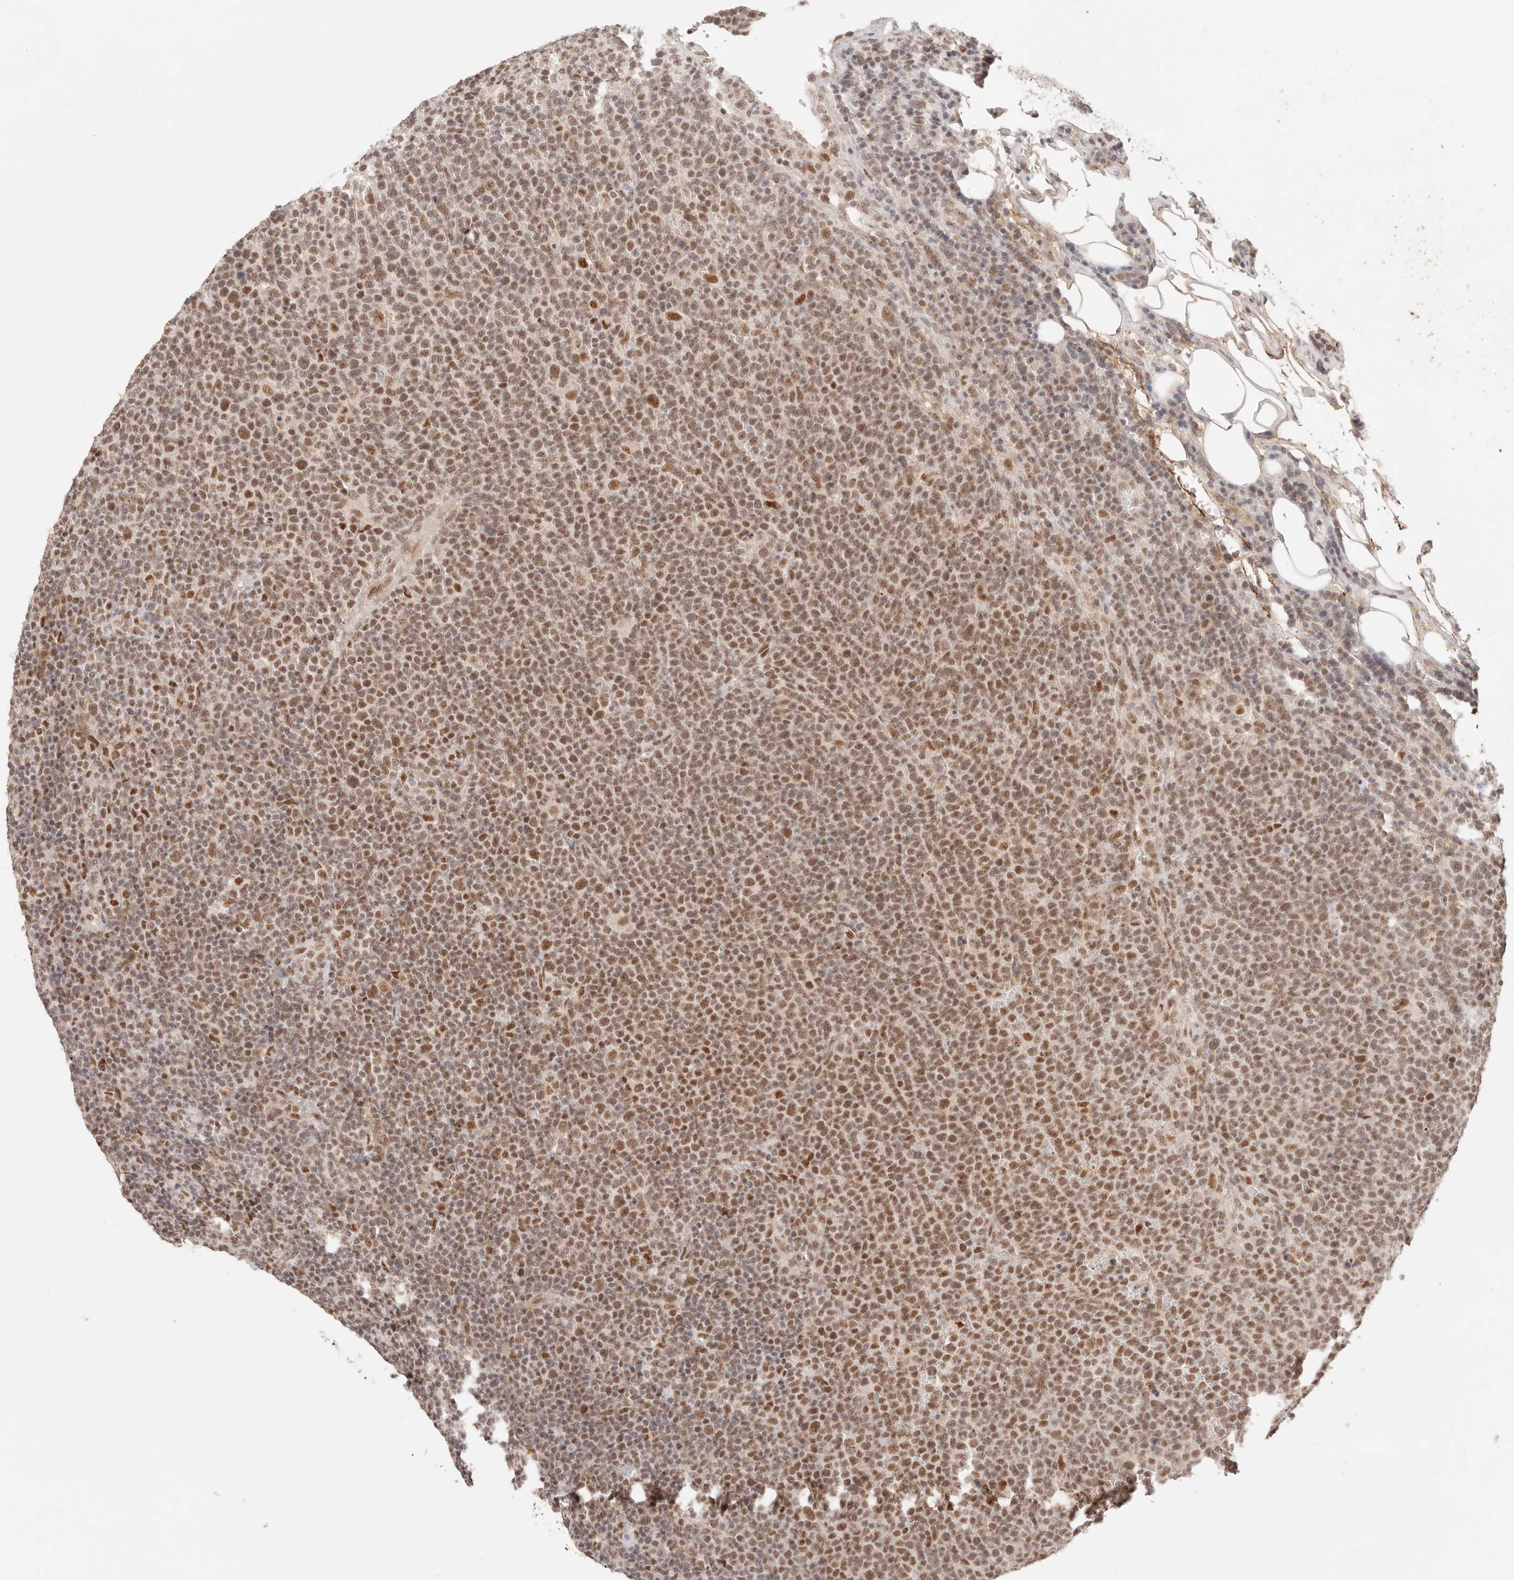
{"staining": {"intensity": "moderate", "quantity": ">75%", "location": "nuclear"}, "tissue": "lymphoma", "cell_type": "Tumor cells", "image_type": "cancer", "snomed": [{"axis": "morphology", "description": "Malignant lymphoma, non-Hodgkin's type, High grade"}, {"axis": "topography", "description": "Lymph node"}], "caption": "The histopathology image exhibits staining of lymphoma, revealing moderate nuclear protein staining (brown color) within tumor cells.", "gene": "GTF2E2", "patient": {"sex": "male", "age": 61}}